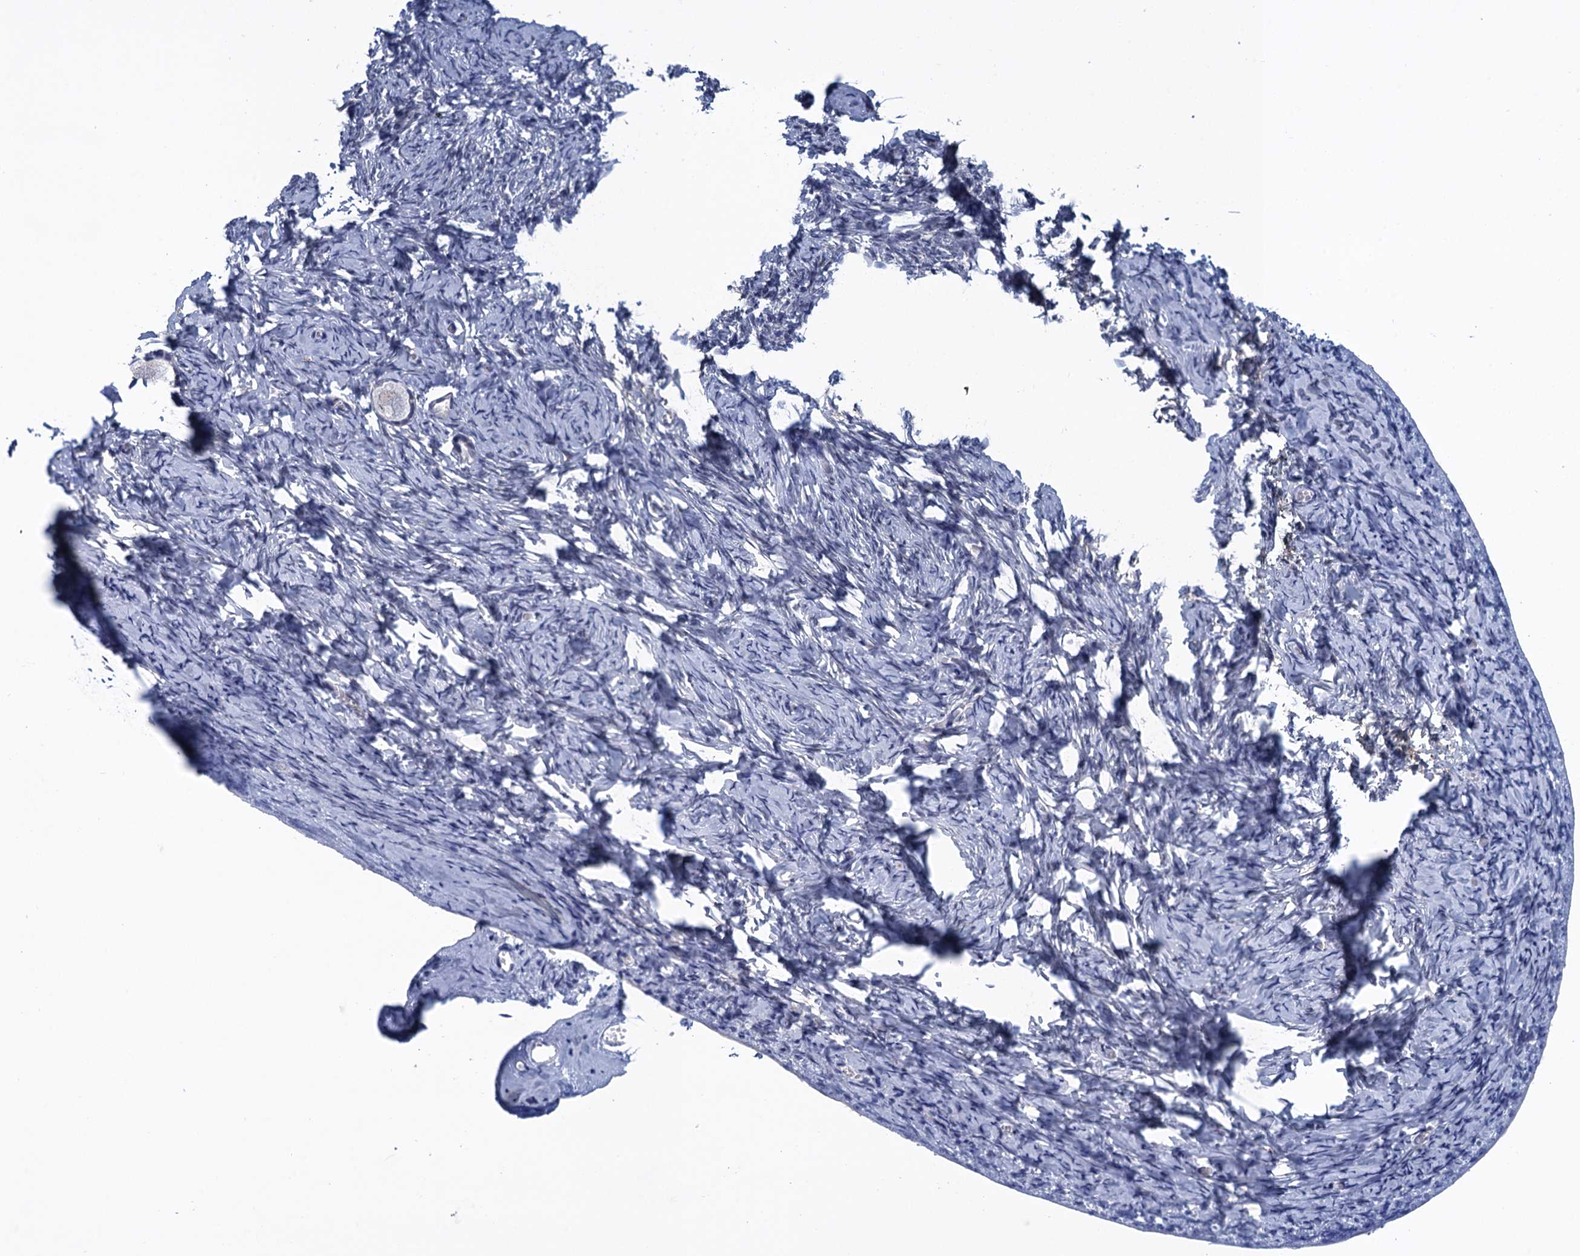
{"staining": {"intensity": "negative", "quantity": "none", "location": "none"}, "tissue": "ovary", "cell_type": "Follicle cells", "image_type": "normal", "snomed": [{"axis": "morphology", "description": "Normal tissue, NOS"}, {"axis": "topography", "description": "Ovary"}], "caption": "This is an immunohistochemistry histopathology image of normal human ovary. There is no expression in follicle cells.", "gene": "GINS3", "patient": {"sex": "female", "age": 27}}